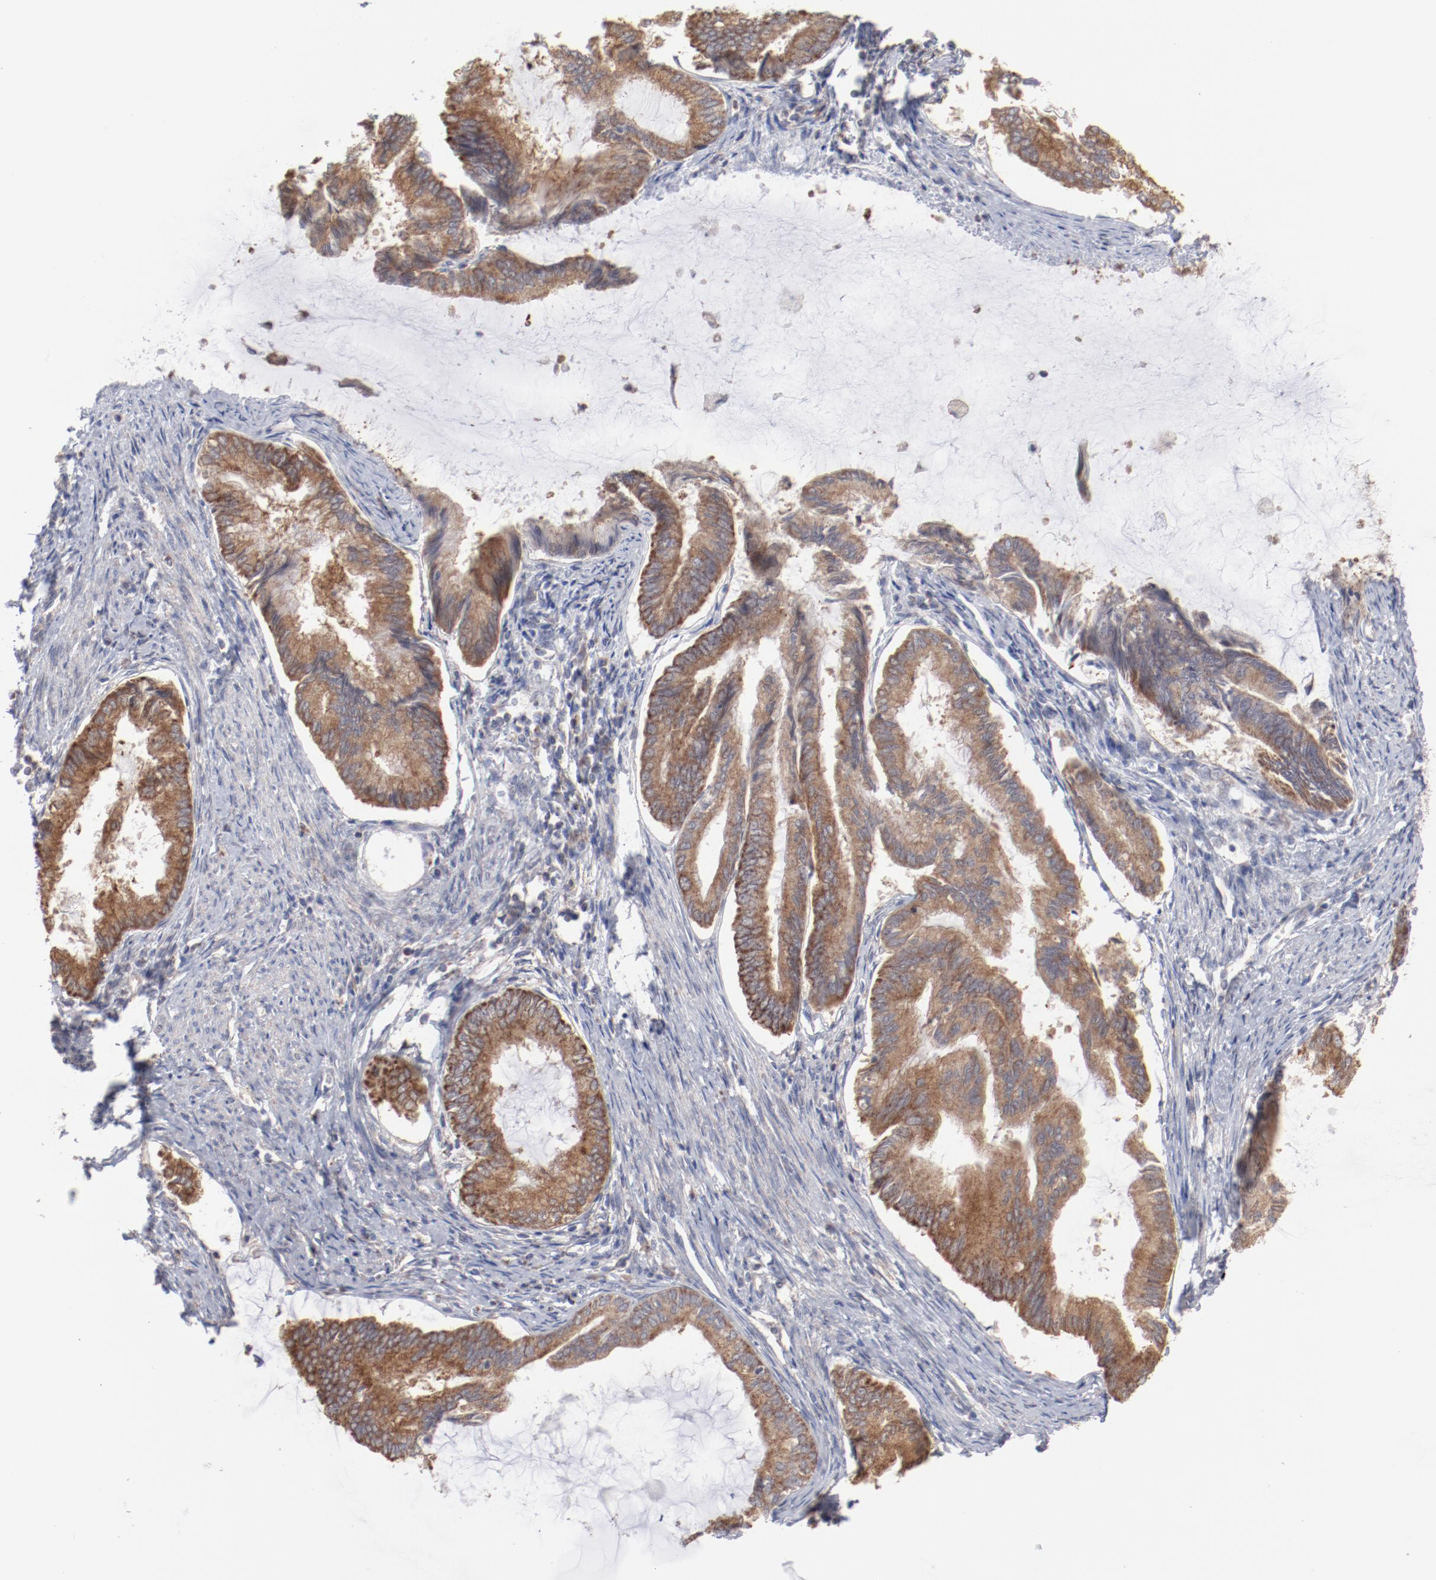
{"staining": {"intensity": "moderate", "quantity": ">75%", "location": "cytoplasmic/membranous"}, "tissue": "endometrial cancer", "cell_type": "Tumor cells", "image_type": "cancer", "snomed": [{"axis": "morphology", "description": "Adenocarcinoma, NOS"}, {"axis": "topography", "description": "Endometrium"}], "caption": "Immunohistochemical staining of endometrial cancer demonstrates medium levels of moderate cytoplasmic/membranous protein positivity in approximately >75% of tumor cells. (DAB (3,3'-diaminobenzidine) IHC, brown staining for protein, blue staining for nuclei).", "gene": "PPFIBP2", "patient": {"sex": "female", "age": 86}}